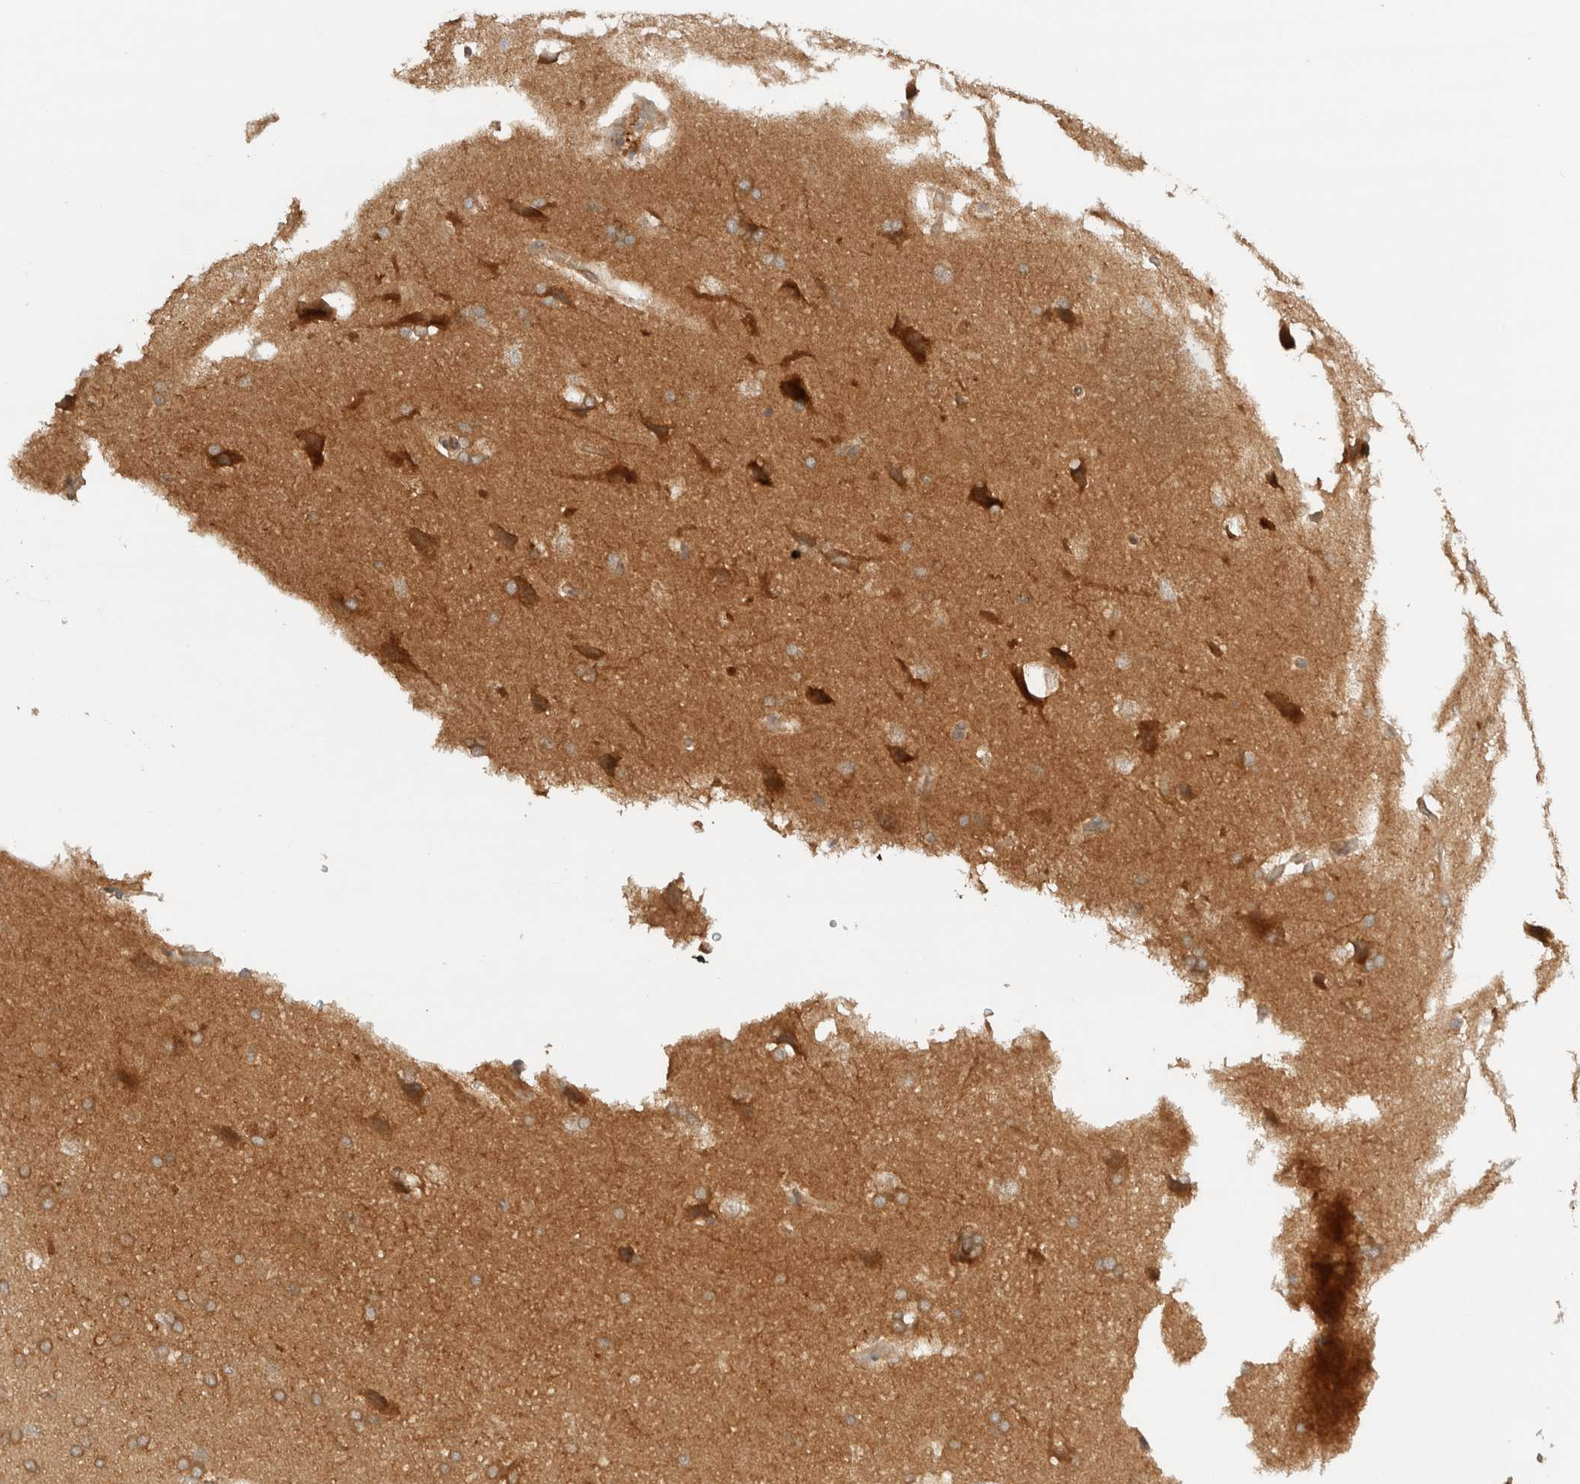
{"staining": {"intensity": "moderate", "quantity": ">75%", "location": "cytoplasmic/membranous"}, "tissue": "glioma", "cell_type": "Tumor cells", "image_type": "cancer", "snomed": [{"axis": "morphology", "description": "Glioma, malignant, Low grade"}, {"axis": "topography", "description": "Brain"}], "caption": "DAB immunohistochemical staining of glioma reveals moderate cytoplasmic/membranous protein expression in approximately >75% of tumor cells. (IHC, brightfield microscopy, high magnification).", "gene": "ARFGEF2", "patient": {"sex": "female", "age": 37}}